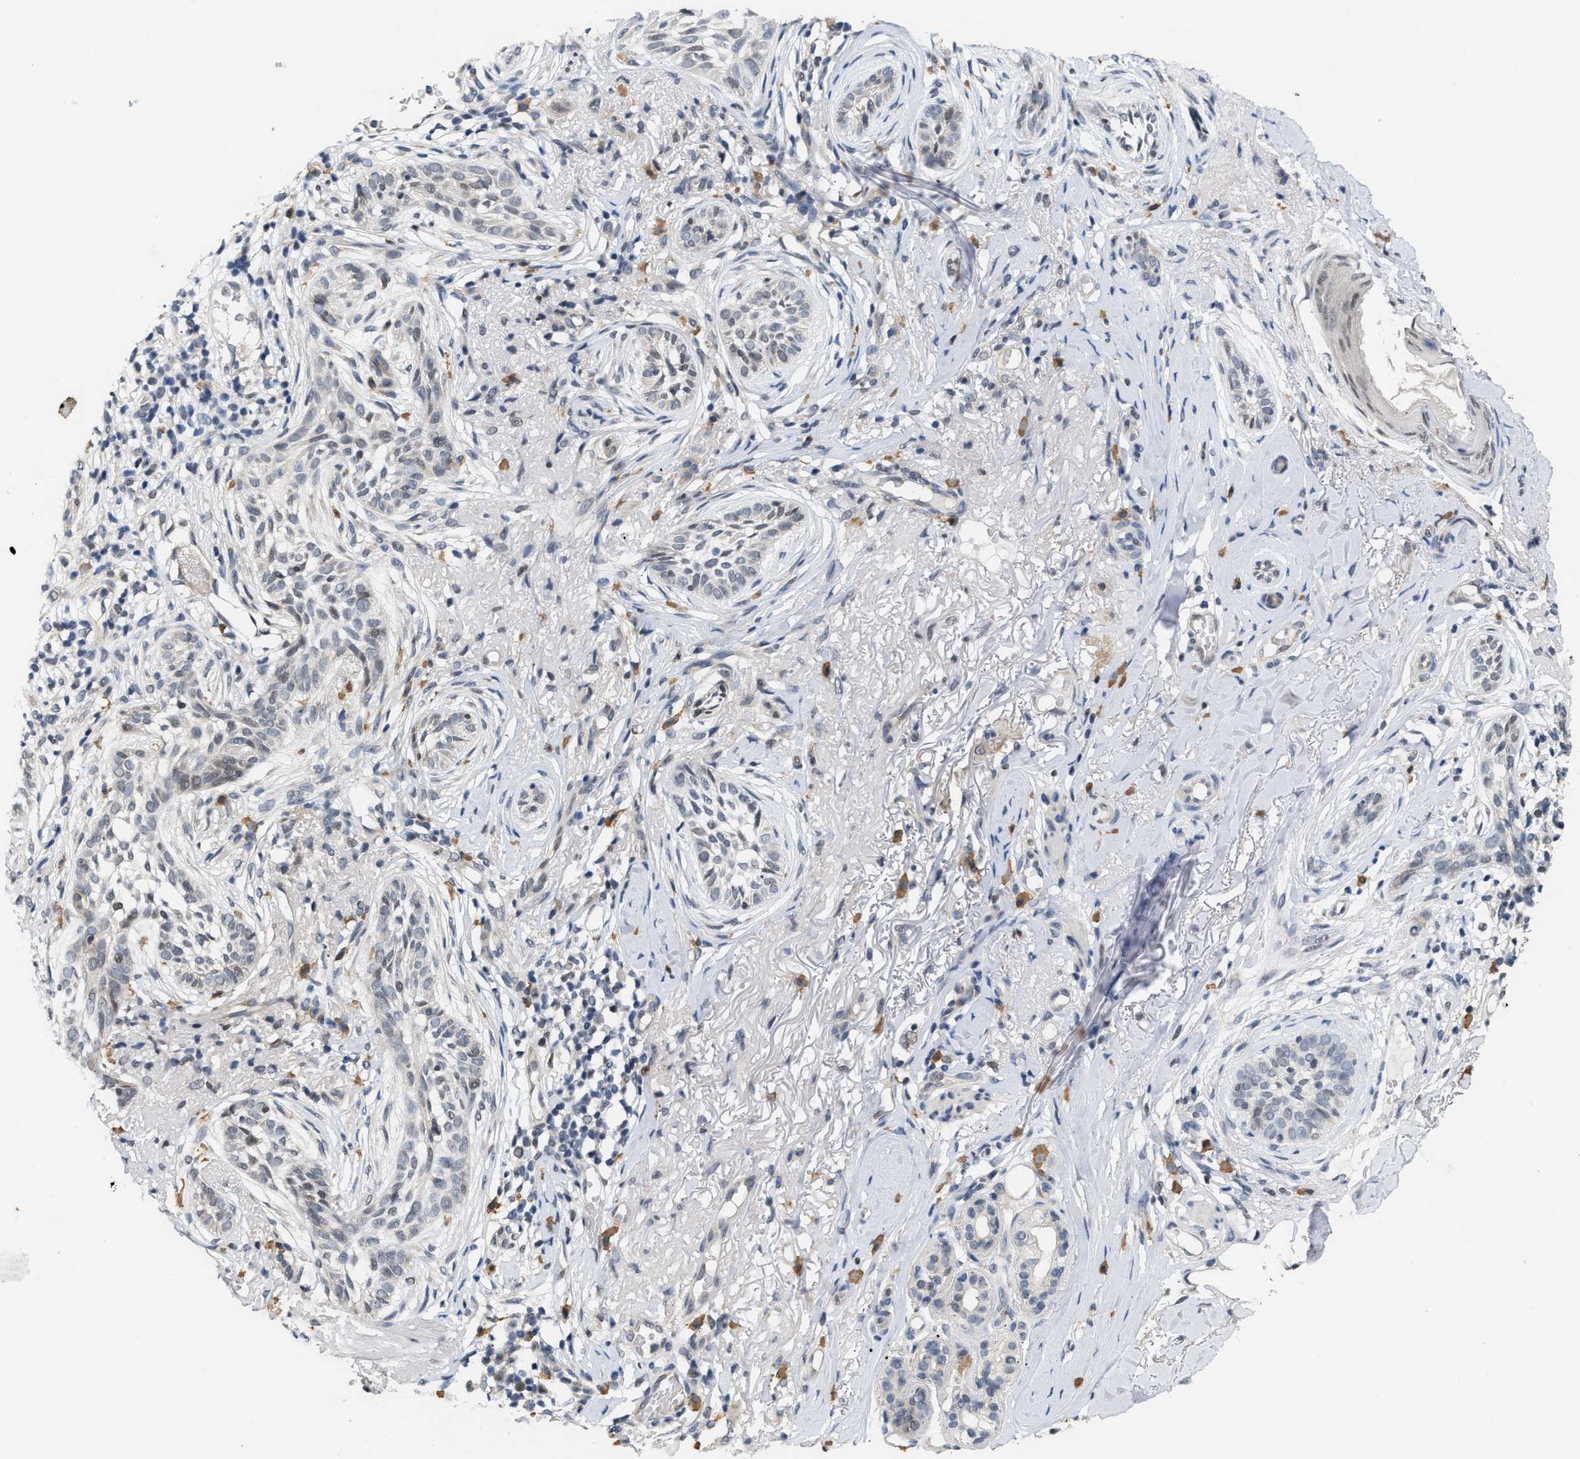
{"staining": {"intensity": "negative", "quantity": "none", "location": "none"}, "tissue": "skin cancer", "cell_type": "Tumor cells", "image_type": "cancer", "snomed": [{"axis": "morphology", "description": "Basal cell carcinoma"}, {"axis": "topography", "description": "Skin"}], "caption": "The micrograph shows no significant staining in tumor cells of skin basal cell carcinoma. (IHC, brightfield microscopy, high magnification).", "gene": "TXNRD3", "patient": {"sex": "female", "age": 88}}